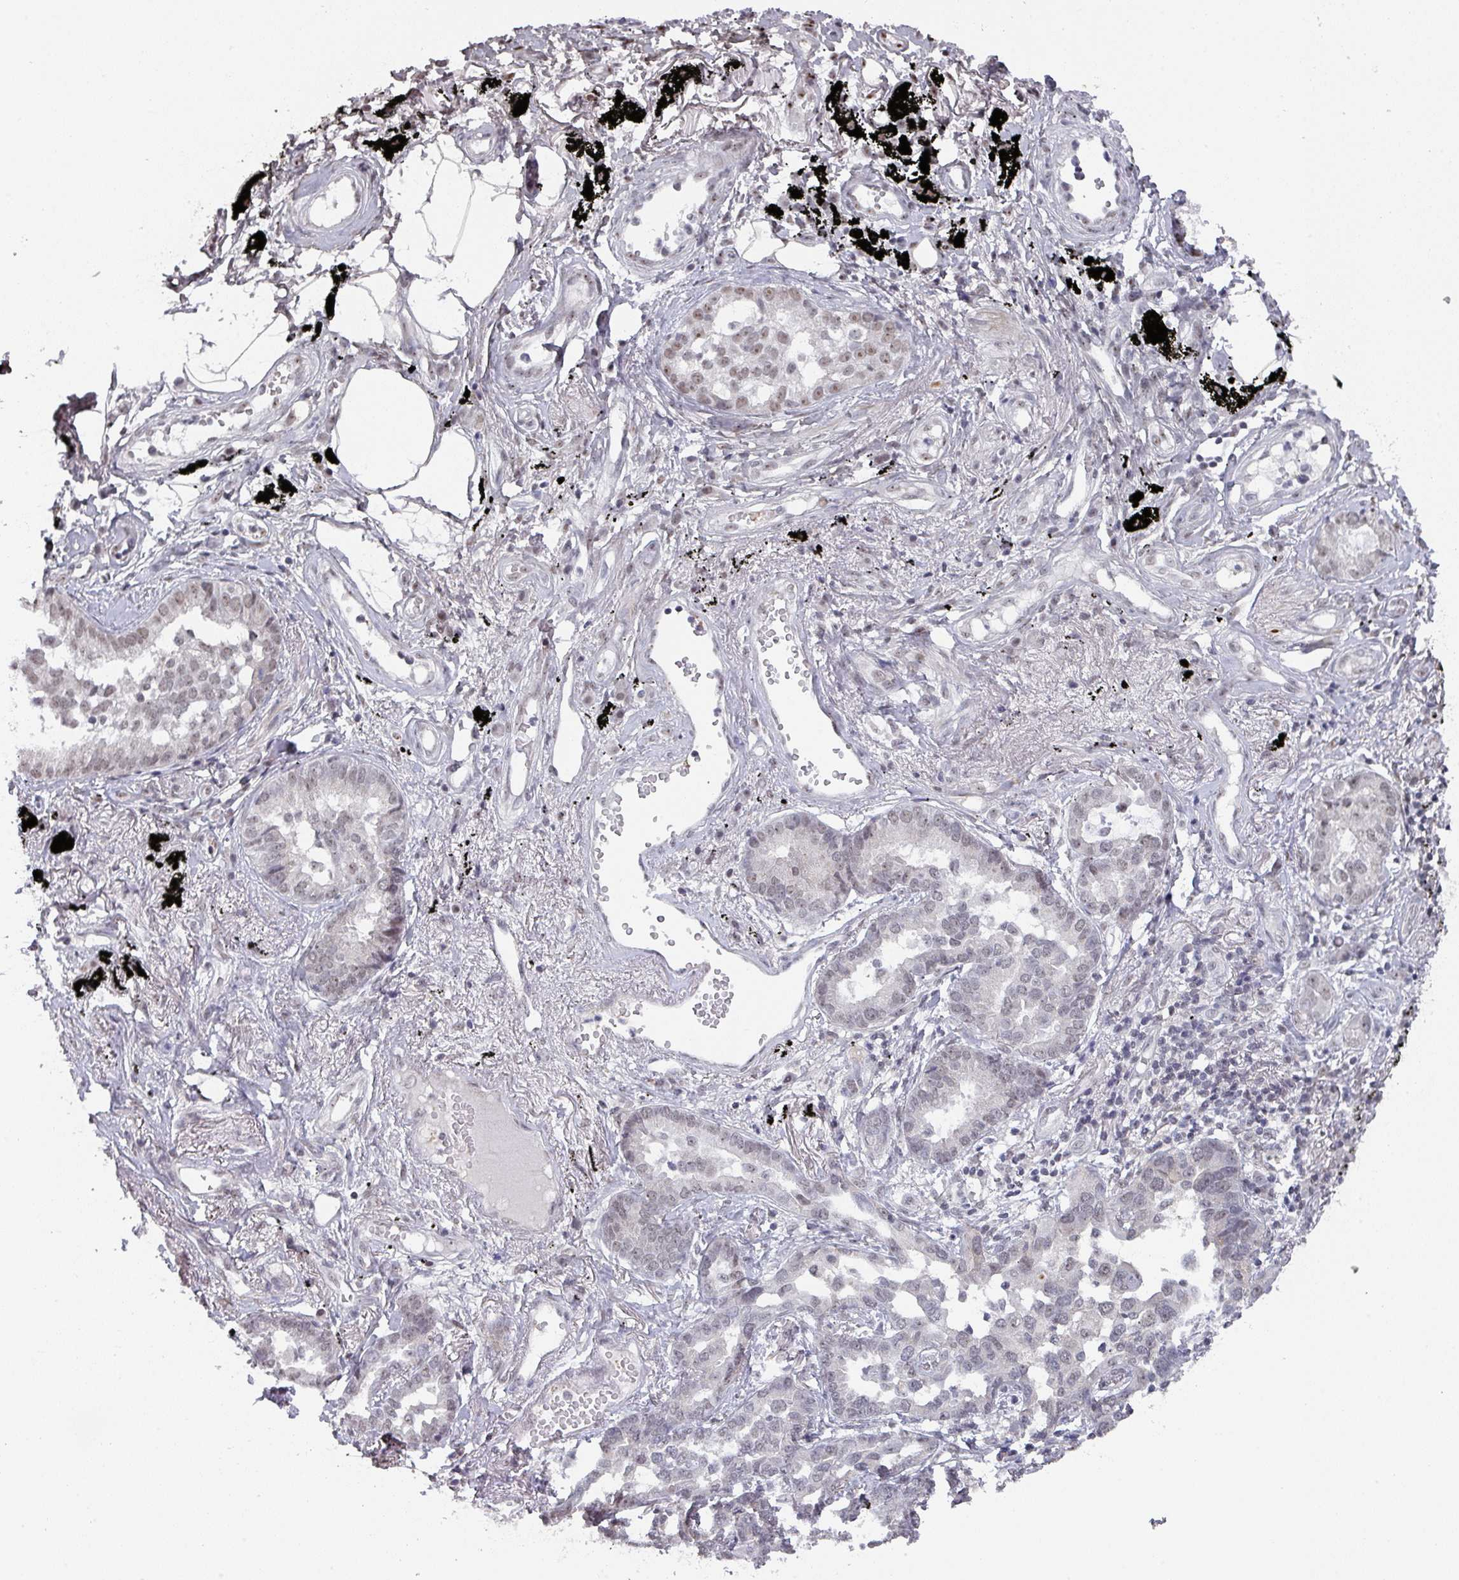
{"staining": {"intensity": "weak", "quantity": "25%-75%", "location": "nuclear"}, "tissue": "lung cancer", "cell_type": "Tumor cells", "image_type": "cancer", "snomed": [{"axis": "morphology", "description": "Adenocarcinoma, NOS"}, {"axis": "topography", "description": "Lung"}], "caption": "Lung cancer was stained to show a protein in brown. There is low levels of weak nuclear staining in about 25%-75% of tumor cells. (DAB (3,3'-diaminobenzidine) IHC with brightfield microscopy, high magnification).", "gene": "ZNF654", "patient": {"sex": "male", "age": 67}}